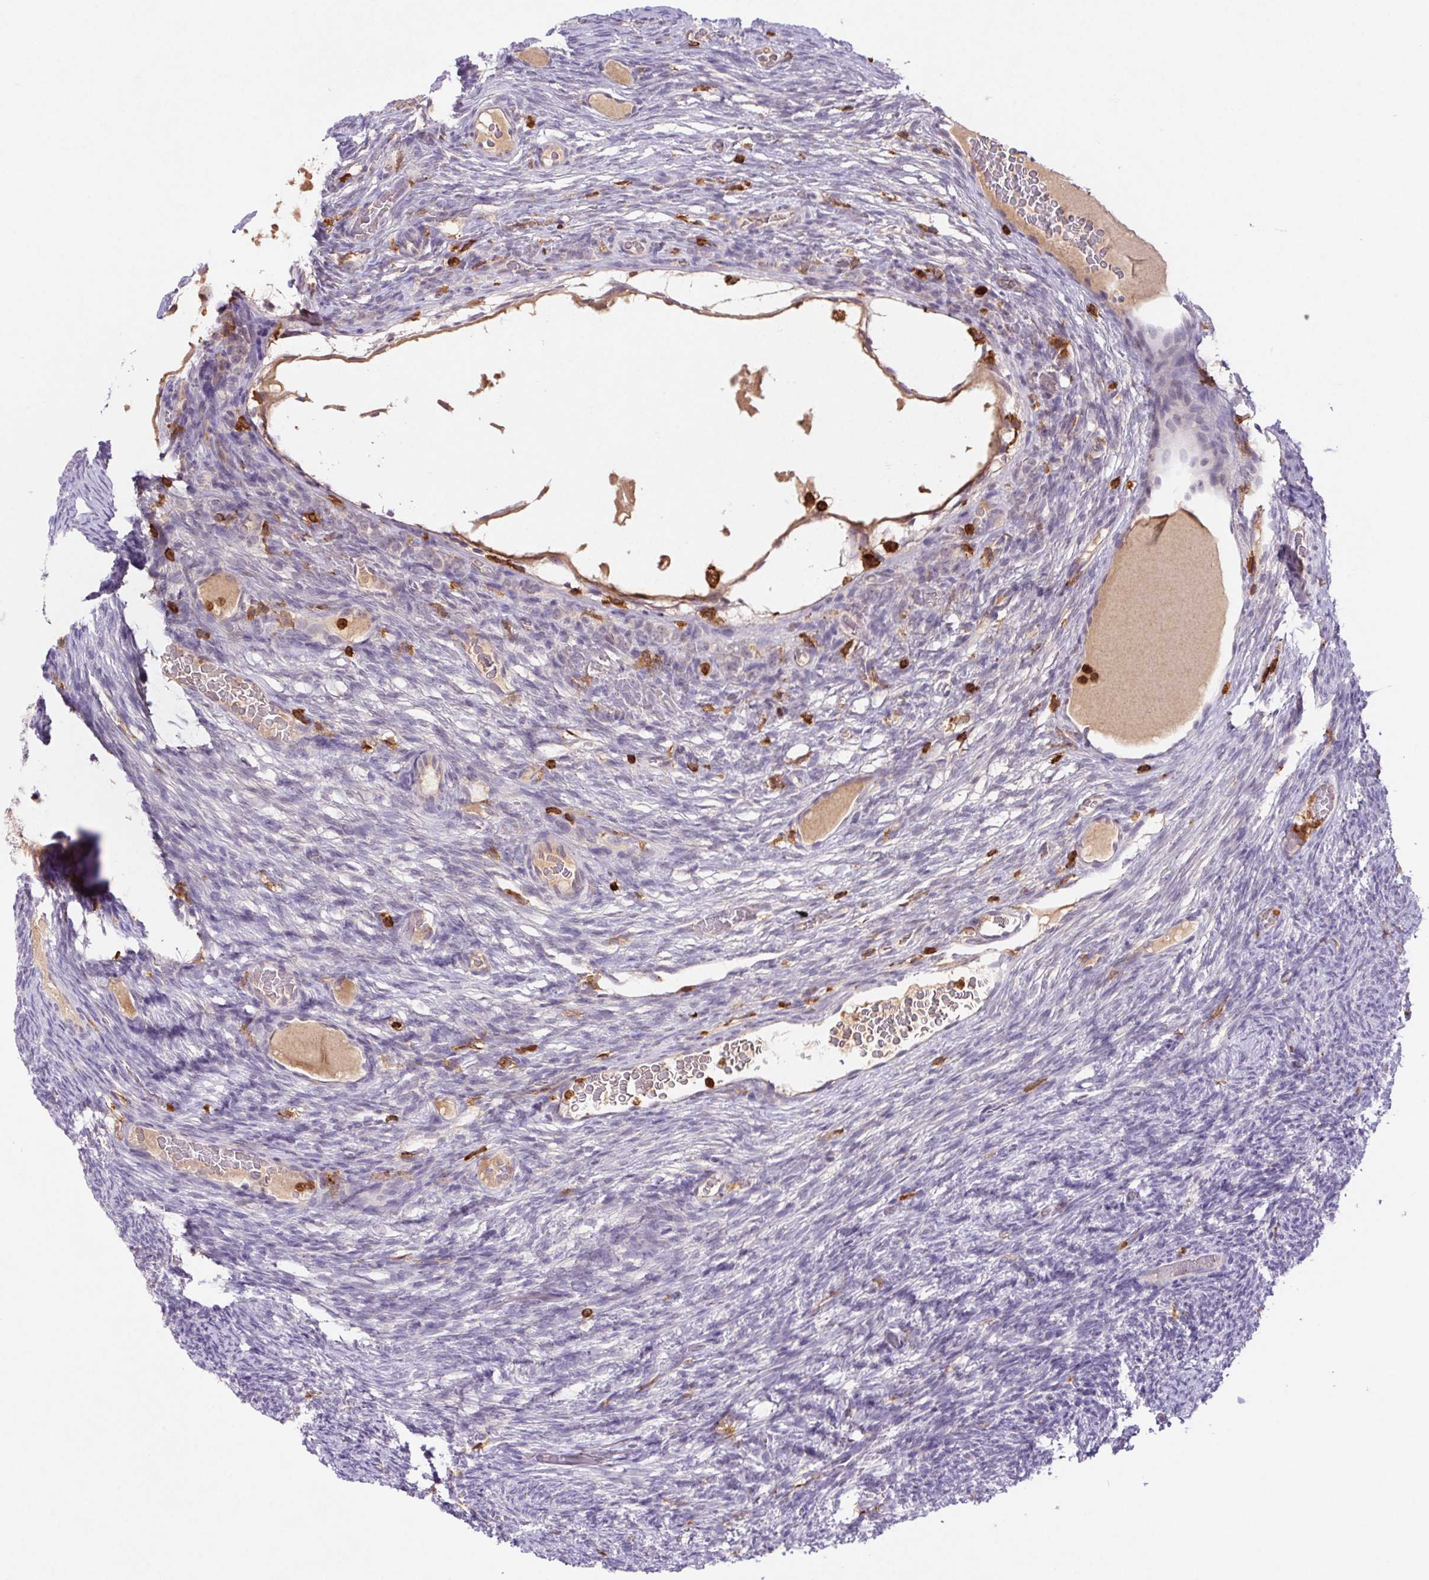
{"staining": {"intensity": "negative", "quantity": "none", "location": "none"}, "tissue": "ovary", "cell_type": "Ovarian stroma cells", "image_type": "normal", "snomed": [{"axis": "morphology", "description": "Normal tissue, NOS"}, {"axis": "topography", "description": "Ovary"}], "caption": "Immunohistochemical staining of normal ovary reveals no significant staining in ovarian stroma cells. (Stains: DAB (3,3'-diaminobenzidine) immunohistochemistry (IHC) with hematoxylin counter stain, Microscopy: brightfield microscopy at high magnification).", "gene": "APBB1IP", "patient": {"sex": "female", "age": 34}}